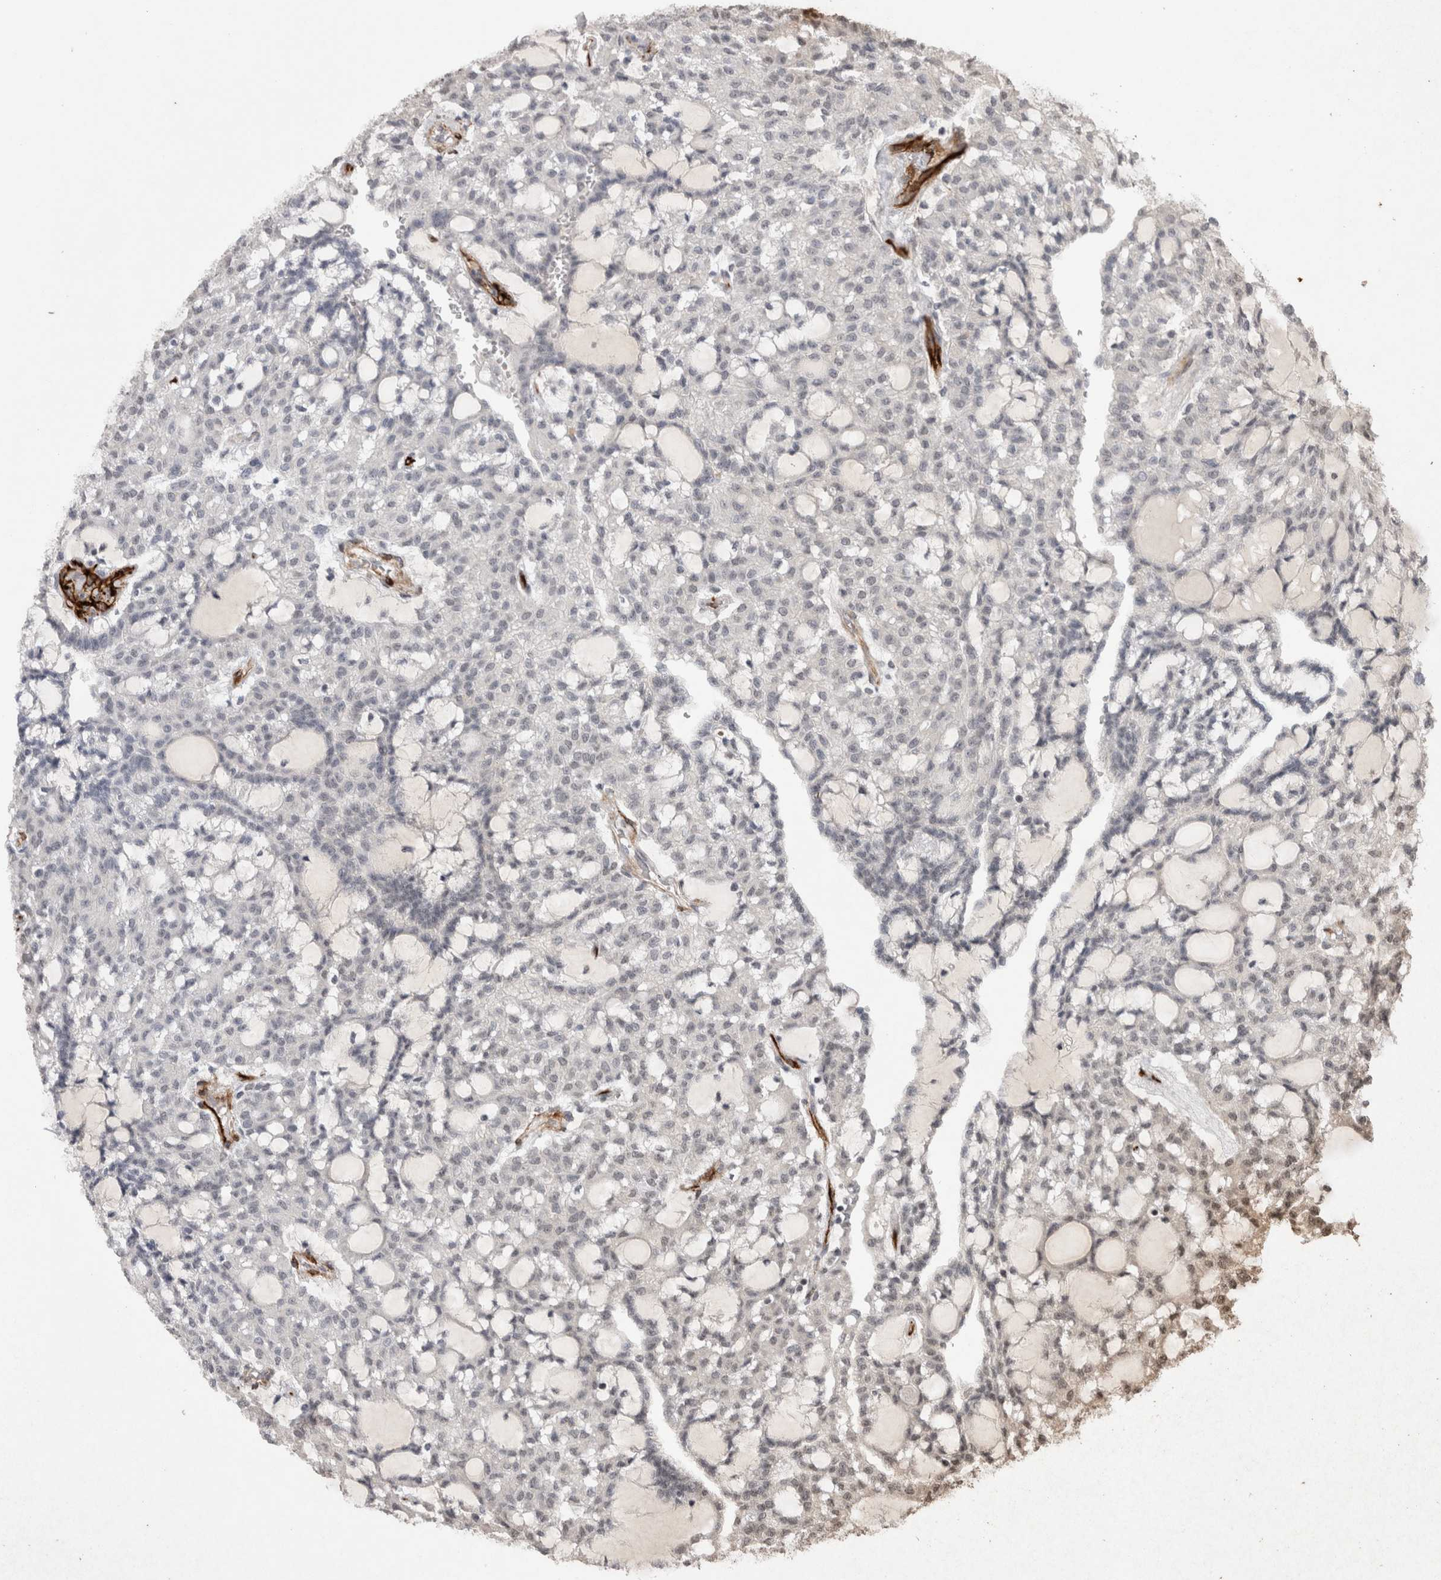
{"staining": {"intensity": "negative", "quantity": "none", "location": "none"}, "tissue": "renal cancer", "cell_type": "Tumor cells", "image_type": "cancer", "snomed": [{"axis": "morphology", "description": "Adenocarcinoma, NOS"}, {"axis": "topography", "description": "Kidney"}], "caption": "Tumor cells are negative for brown protein staining in renal cancer.", "gene": "CDH13", "patient": {"sex": "male", "age": 63}}